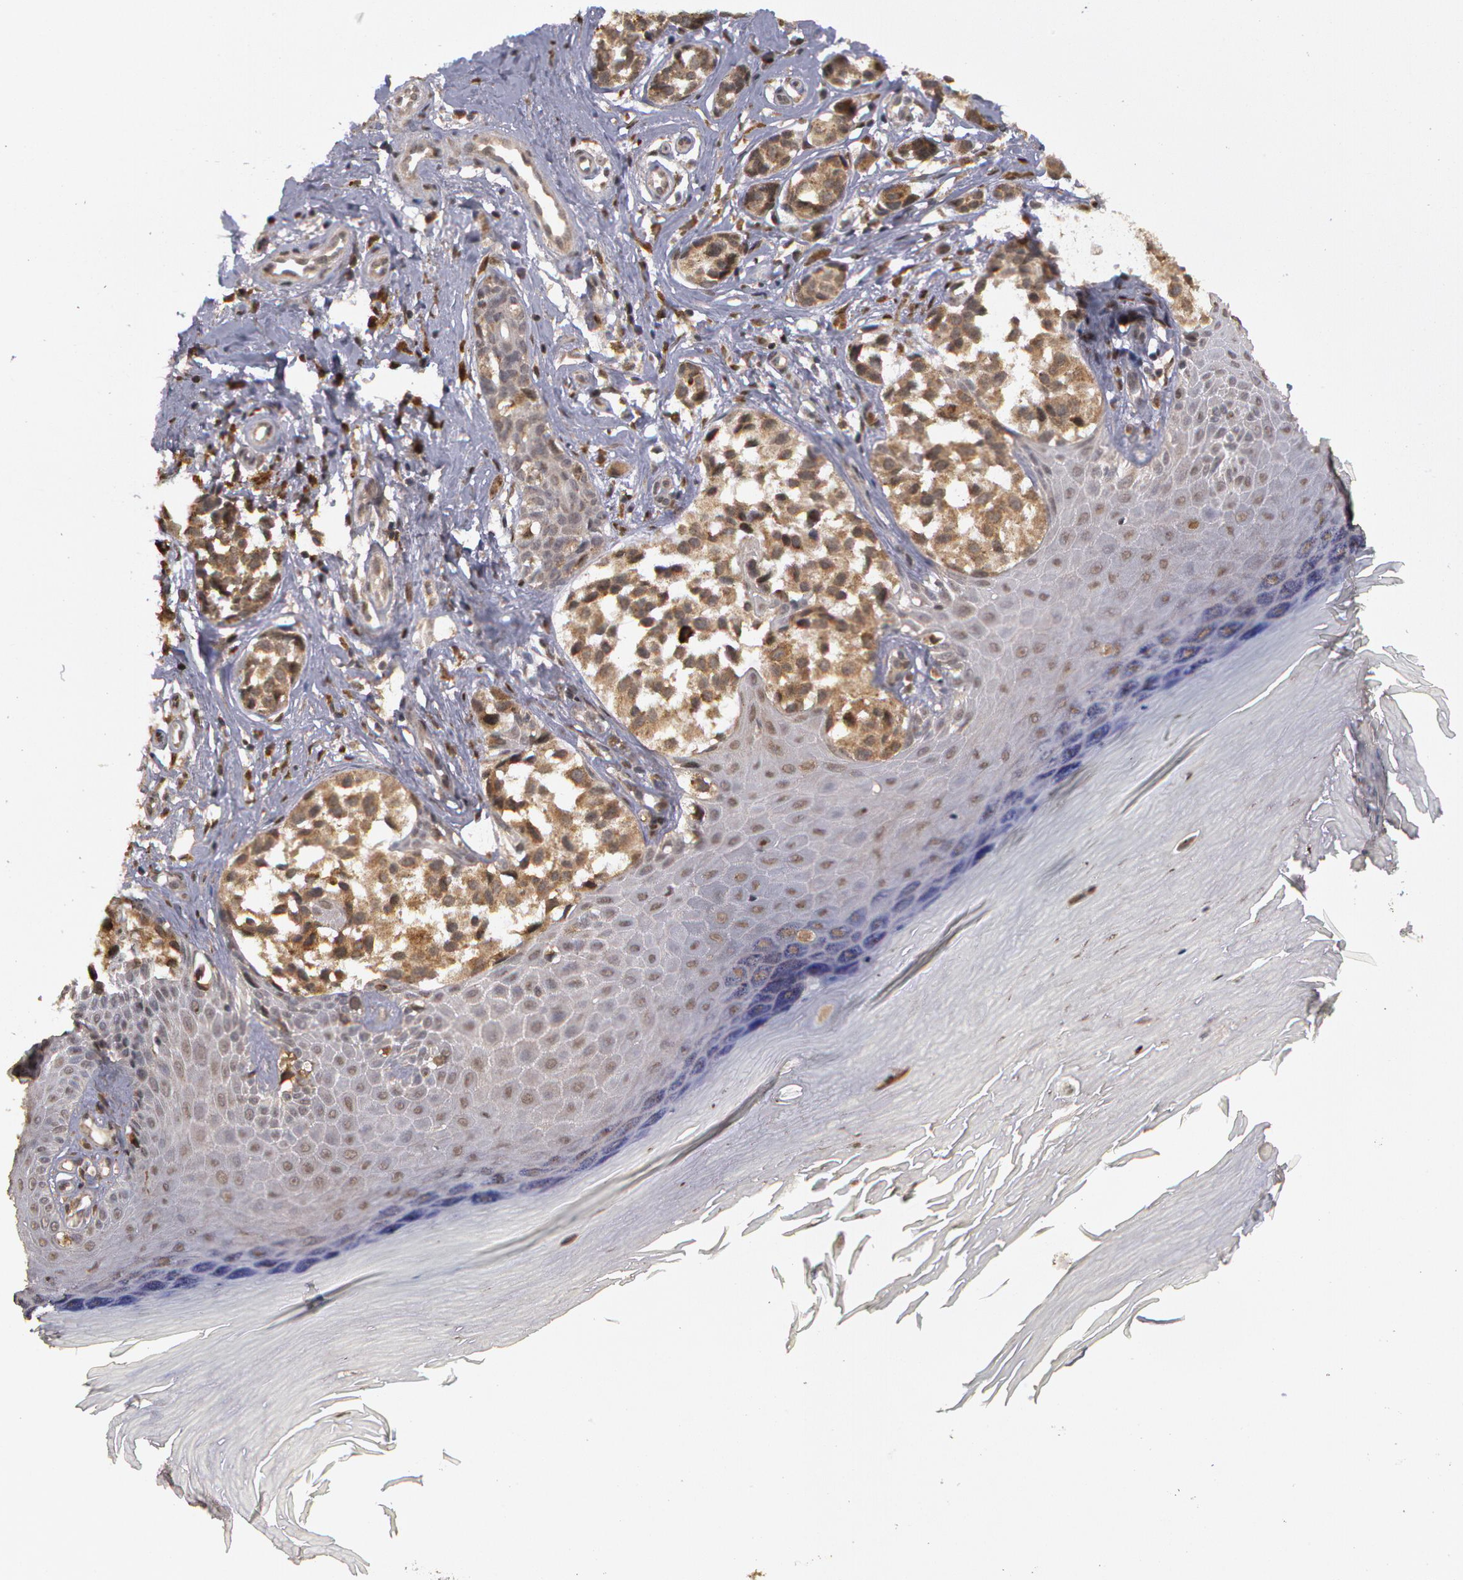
{"staining": {"intensity": "strong", "quantity": ">75%", "location": "cytoplasmic/membranous"}, "tissue": "melanoma", "cell_type": "Tumor cells", "image_type": "cancer", "snomed": [{"axis": "morphology", "description": "Malignant melanoma, NOS"}, {"axis": "topography", "description": "Skin"}], "caption": "IHC image of neoplastic tissue: human melanoma stained using immunohistochemistry (IHC) displays high levels of strong protein expression localized specifically in the cytoplasmic/membranous of tumor cells, appearing as a cytoplasmic/membranous brown color.", "gene": "GLIS1", "patient": {"sex": "male", "age": 79}}